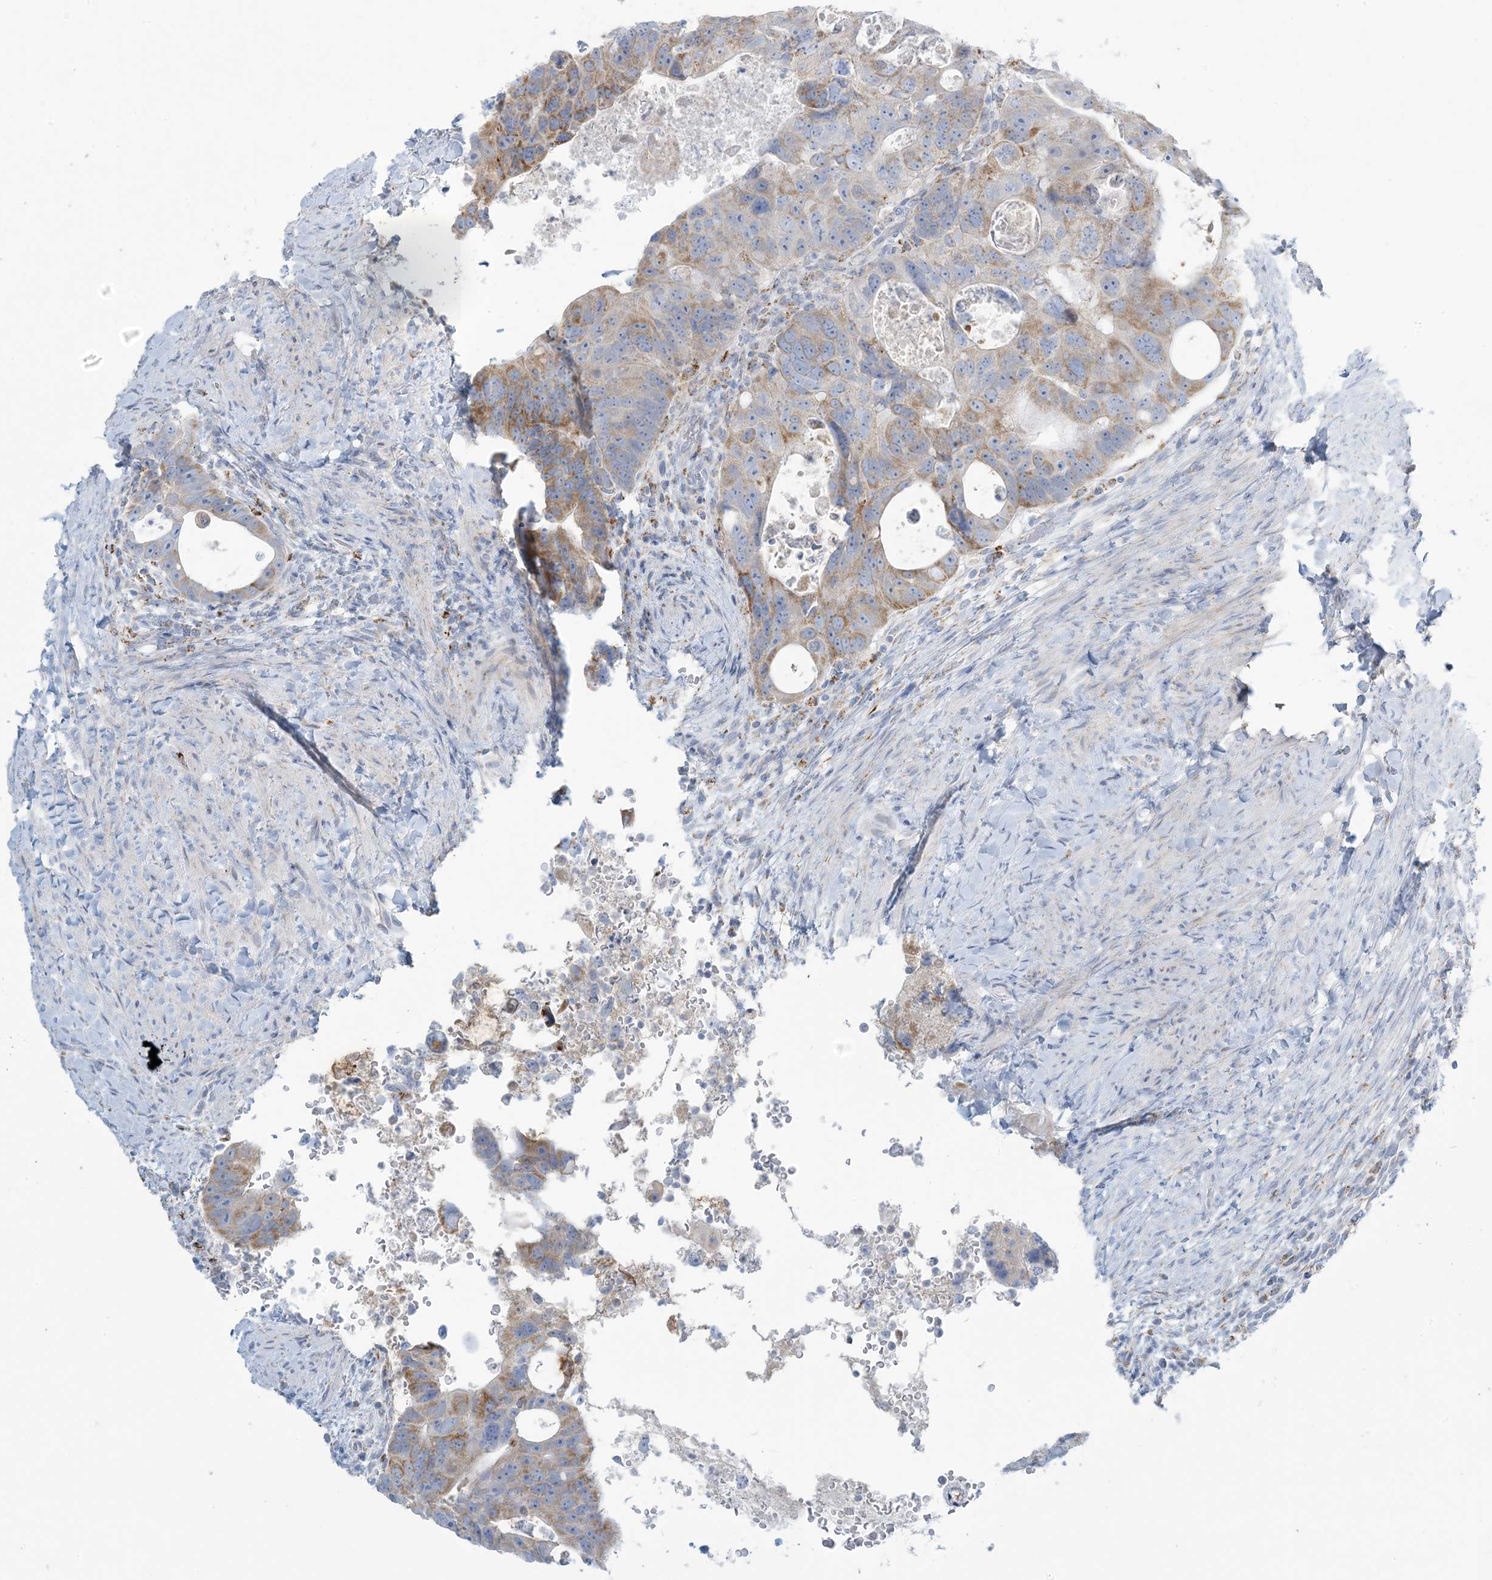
{"staining": {"intensity": "moderate", "quantity": "<25%", "location": "cytoplasmic/membranous"}, "tissue": "colorectal cancer", "cell_type": "Tumor cells", "image_type": "cancer", "snomed": [{"axis": "morphology", "description": "Adenocarcinoma, NOS"}, {"axis": "topography", "description": "Rectum"}], "caption": "This photomicrograph displays immunohistochemistry (IHC) staining of human adenocarcinoma (colorectal), with low moderate cytoplasmic/membranous expression in about <25% of tumor cells.", "gene": "ZDHHC4", "patient": {"sex": "male", "age": 59}}